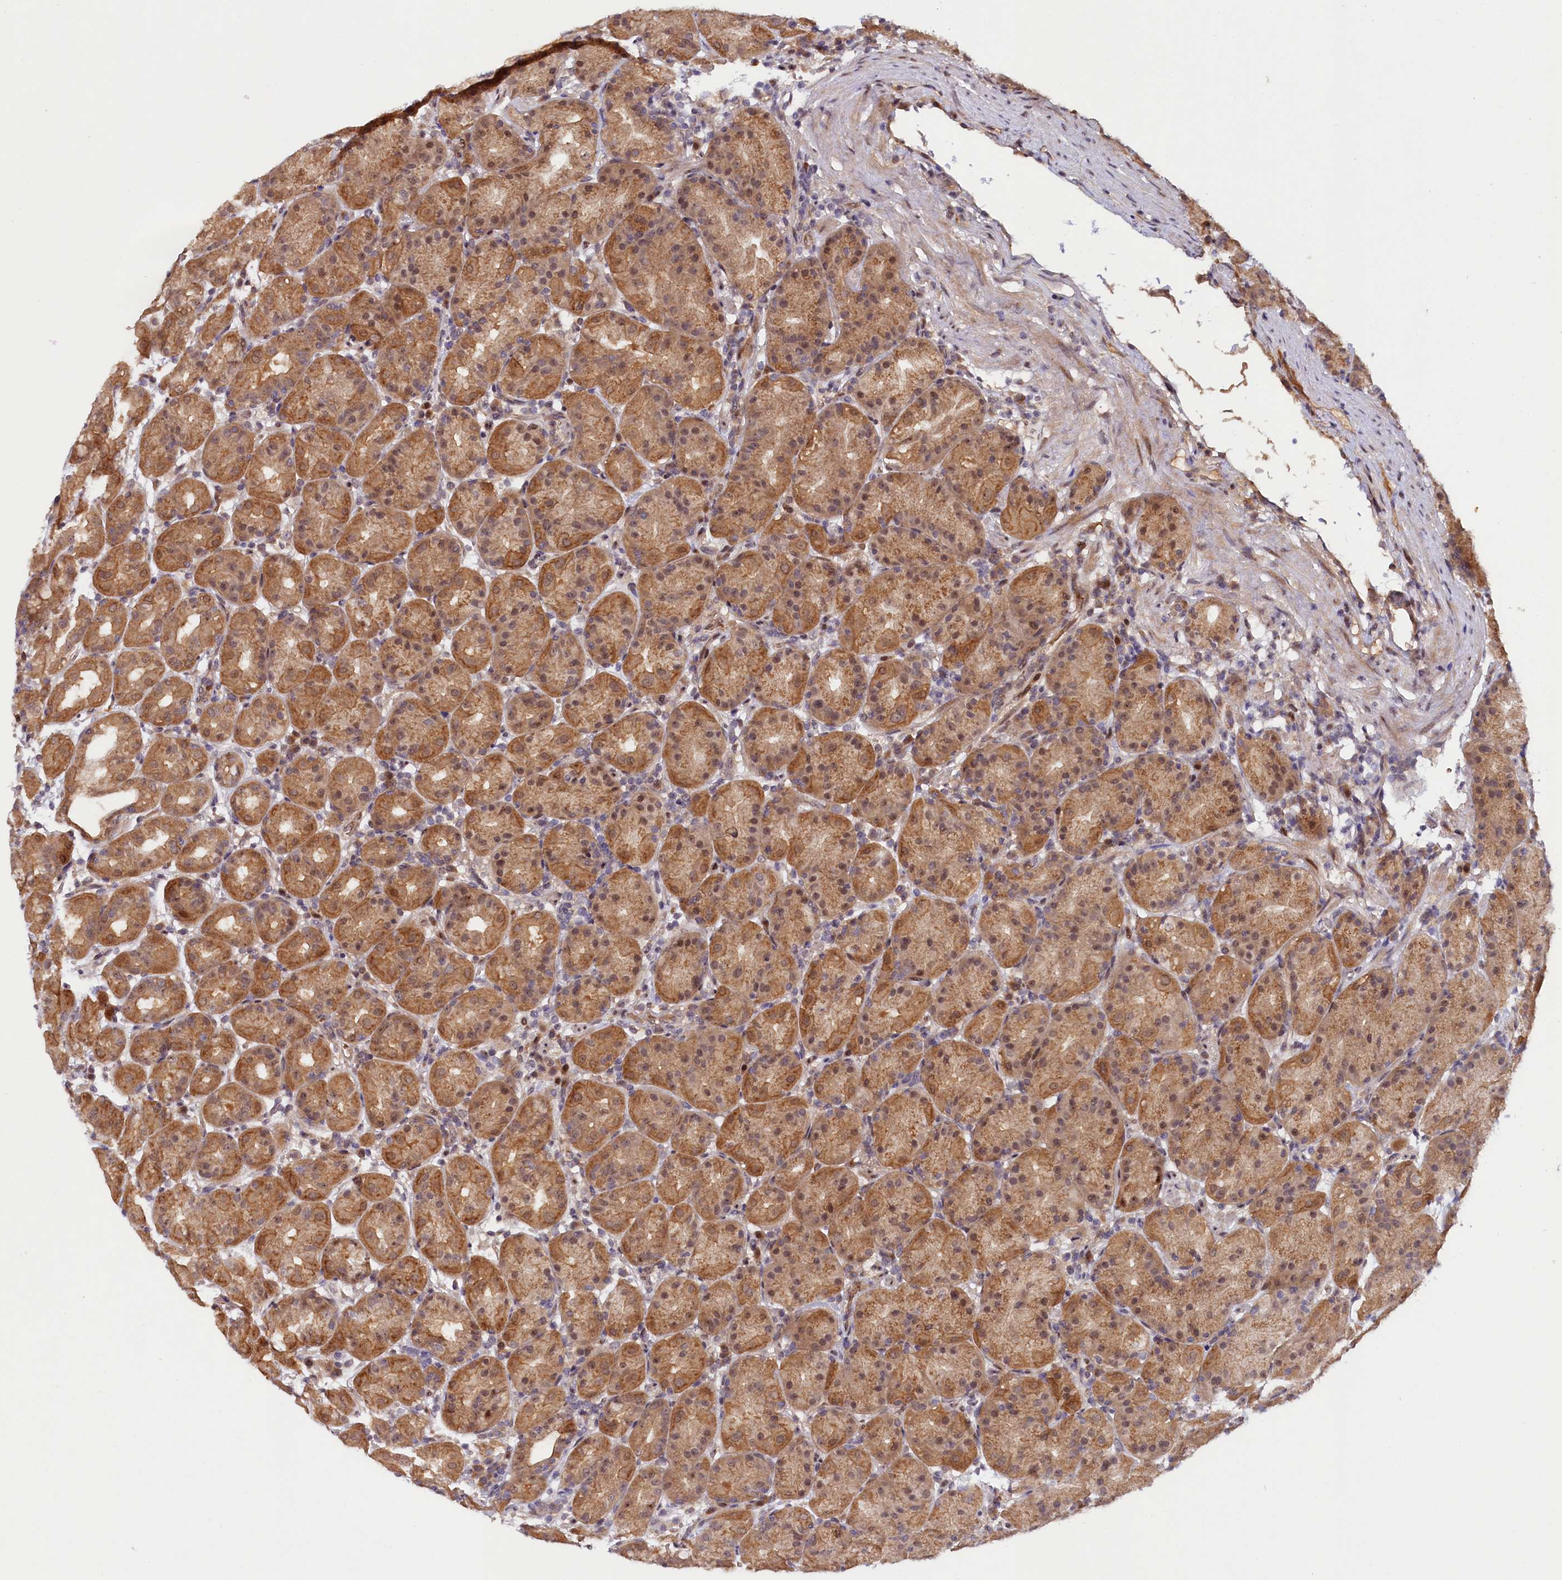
{"staining": {"intensity": "strong", "quantity": ">75%", "location": "cytoplasmic/membranous,nuclear"}, "tissue": "stomach", "cell_type": "Glandular cells", "image_type": "normal", "snomed": [{"axis": "morphology", "description": "Normal tissue, NOS"}, {"axis": "topography", "description": "Stomach"}], "caption": "Glandular cells reveal high levels of strong cytoplasmic/membranous,nuclear expression in approximately >75% of cells in unremarkable stomach.", "gene": "N4BP2L1", "patient": {"sex": "female", "age": 79}}